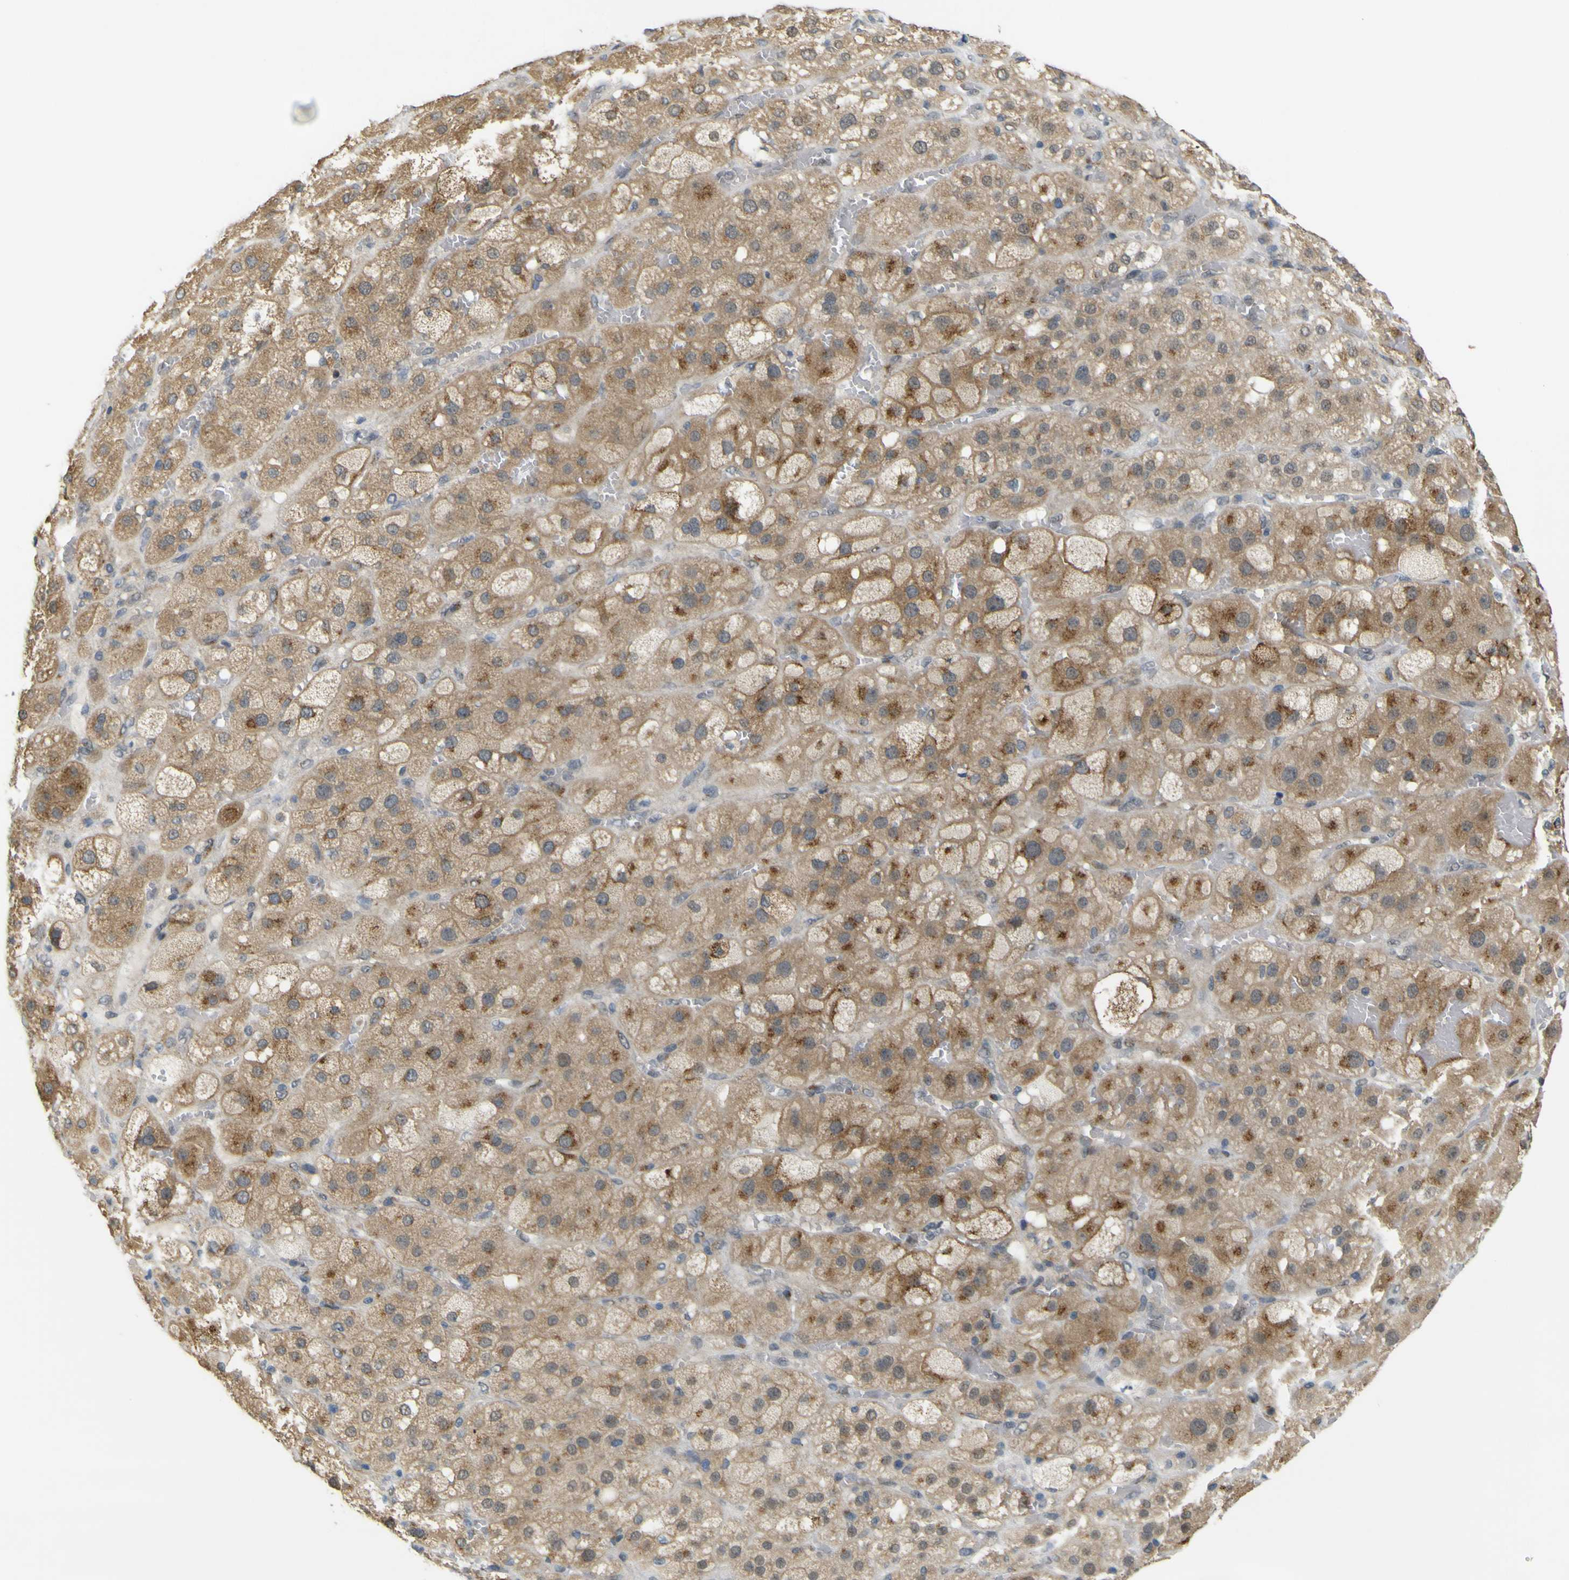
{"staining": {"intensity": "moderate", "quantity": "25%-75%", "location": "cytoplasmic/membranous"}, "tissue": "adrenal gland", "cell_type": "Glandular cells", "image_type": "normal", "snomed": [{"axis": "morphology", "description": "Normal tissue, NOS"}, {"axis": "topography", "description": "Adrenal gland"}], "caption": "DAB immunohistochemical staining of unremarkable adrenal gland demonstrates moderate cytoplasmic/membranous protein expression in about 25%-75% of glandular cells.", "gene": "IGF2R", "patient": {"sex": "female", "age": 47}}